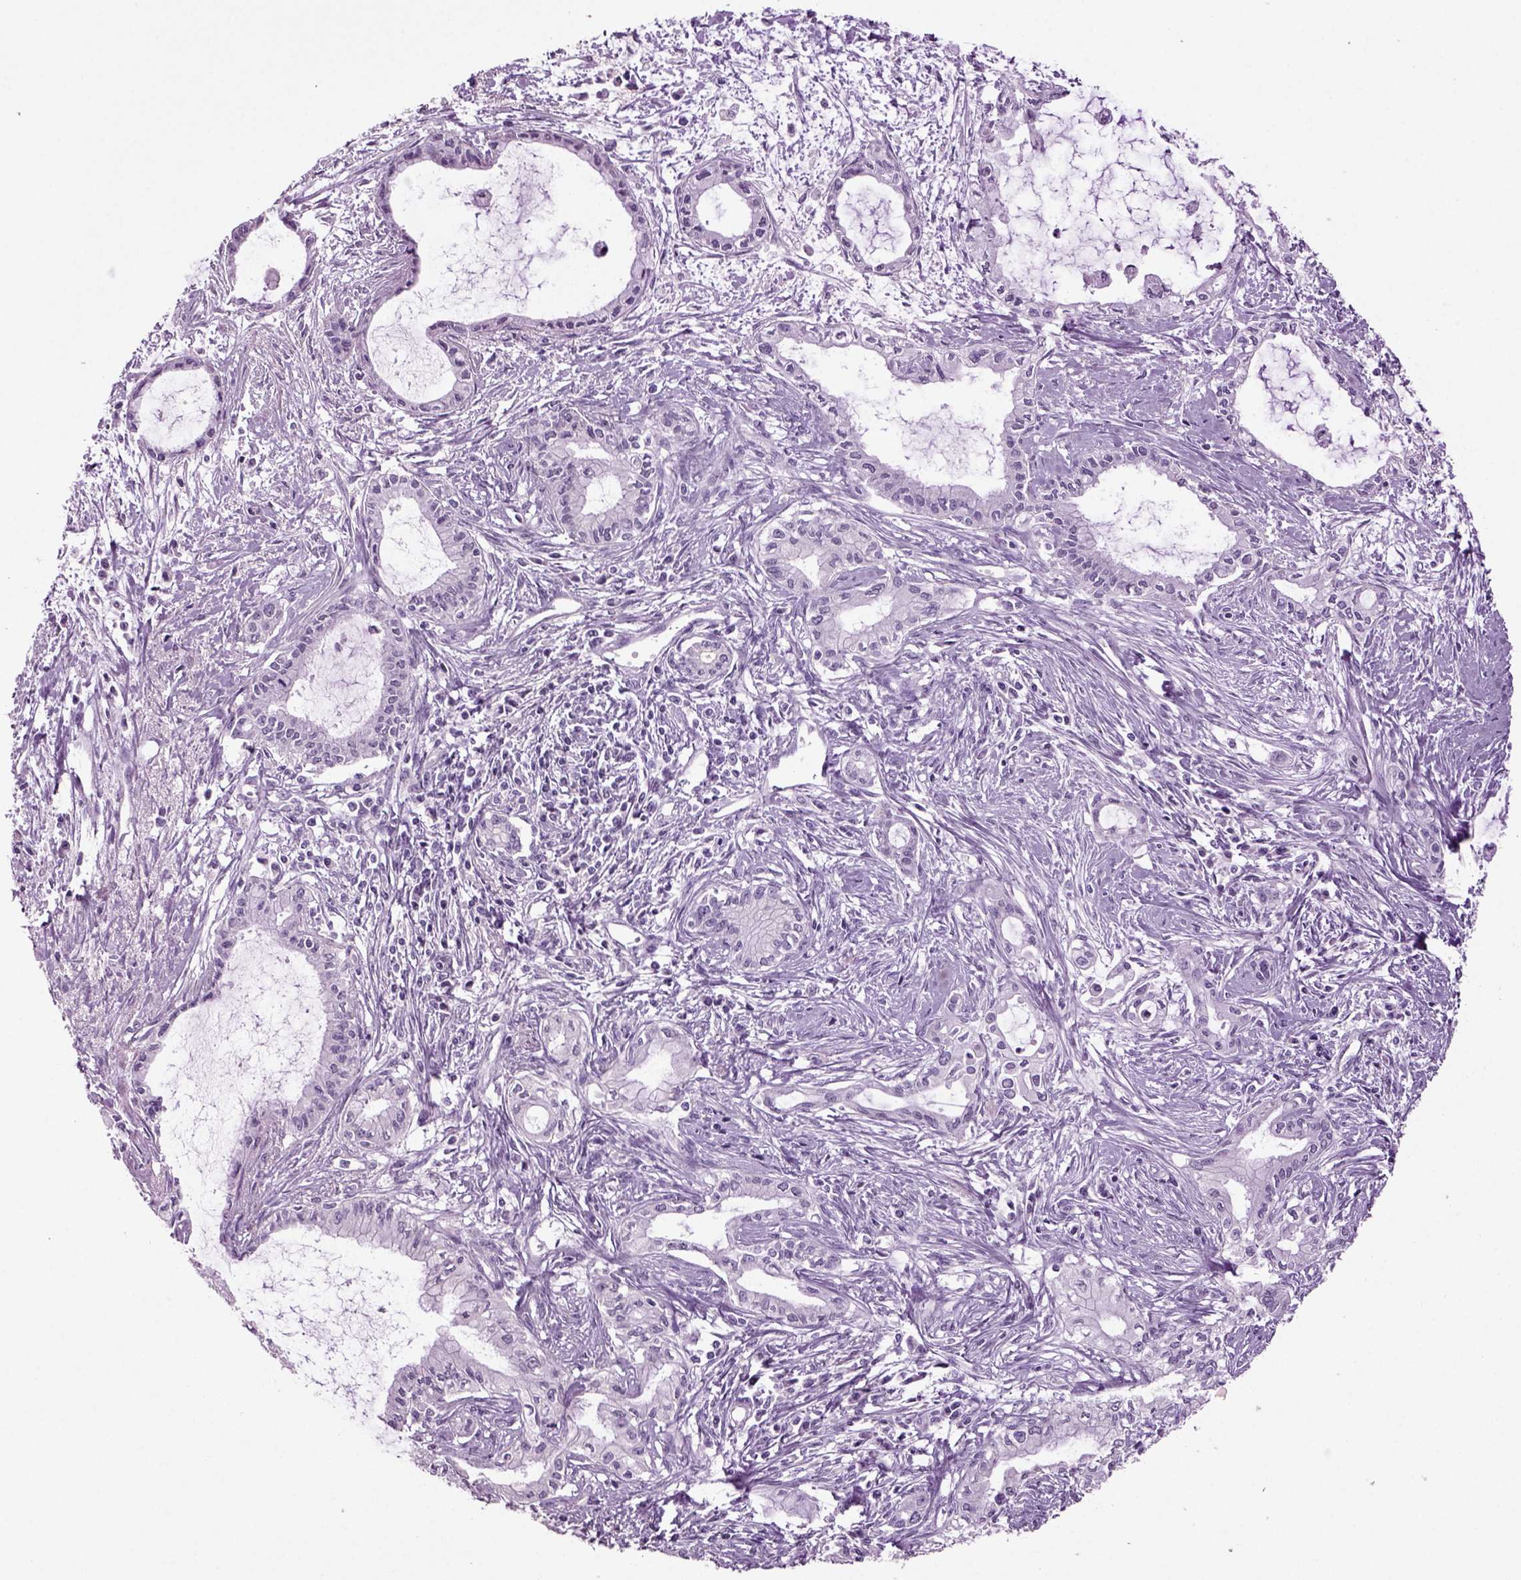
{"staining": {"intensity": "negative", "quantity": "none", "location": "none"}, "tissue": "pancreatic cancer", "cell_type": "Tumor cells", "image_type": "cancer", "snomed": [{"axis": "morphology", "description": "Adenocarcinoma, NOS"}, {"axis": "topography", "description": "Pancreas"}], "caption": "Immunohistochemistry of pancreatic cancer demonstrates no expression in tumor cells.", "gene": "SLC17A6", "patient": {"sex": "male", "age": 48}}